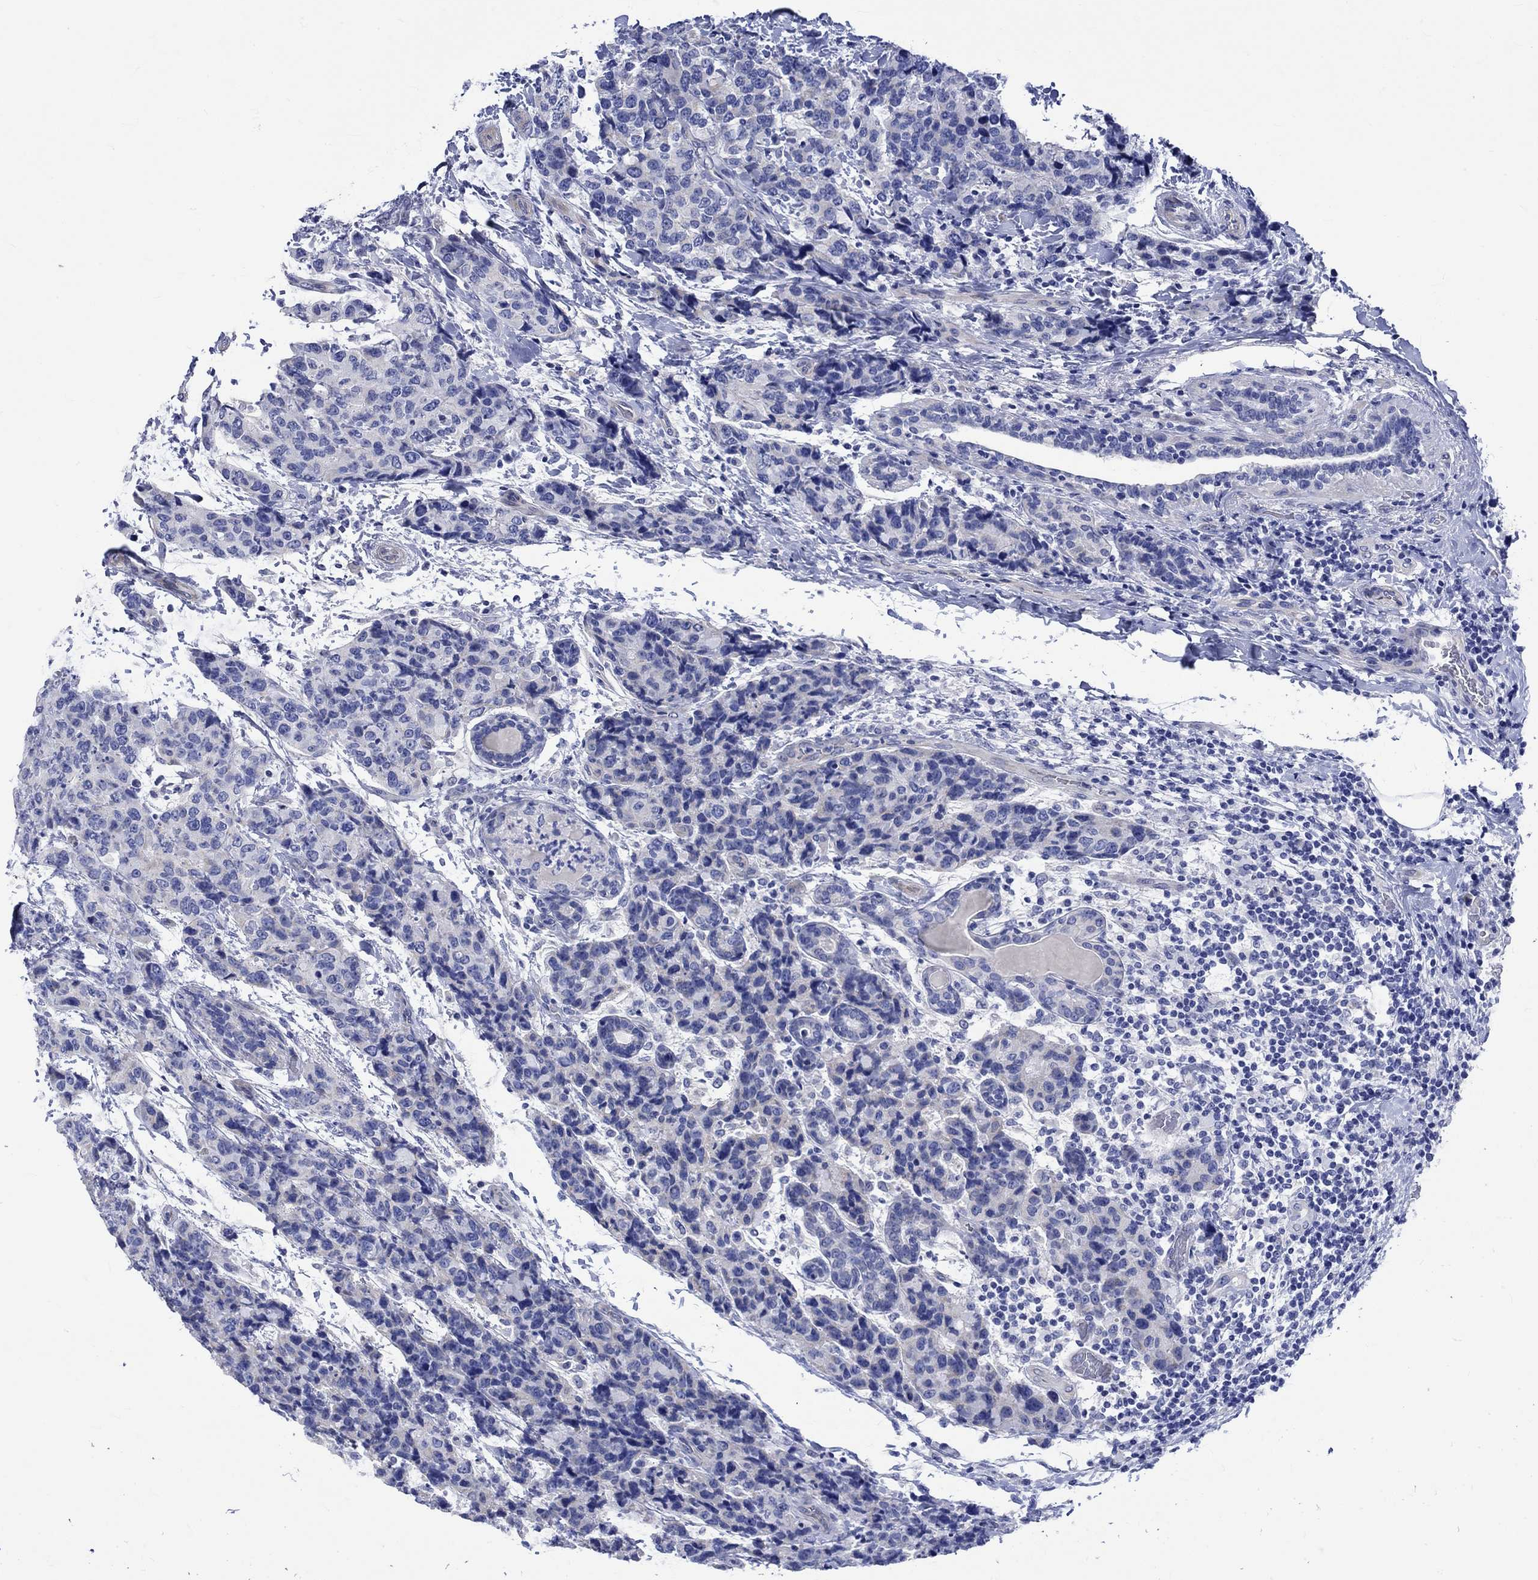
{"staining": {"intensity": "negative", "quantity": "none", "location": "none"}, "tissue": "breast cancer", "cell_type": "Tumor cells", "image_type": "cancer", "snomed": [{"axis": "morphology", "description": "Lobular carcinoma"}, {"axis": "topography", "description": "Breast"}], "caption": "Tumor cells show no significant protein positivity in lobular carcinoma (breast). (Immunohistochemistry (ihc), brightfield microscopy, high magnification).", "gene": "HARBI1", "patient": {"sex": "female", "age": 59}}